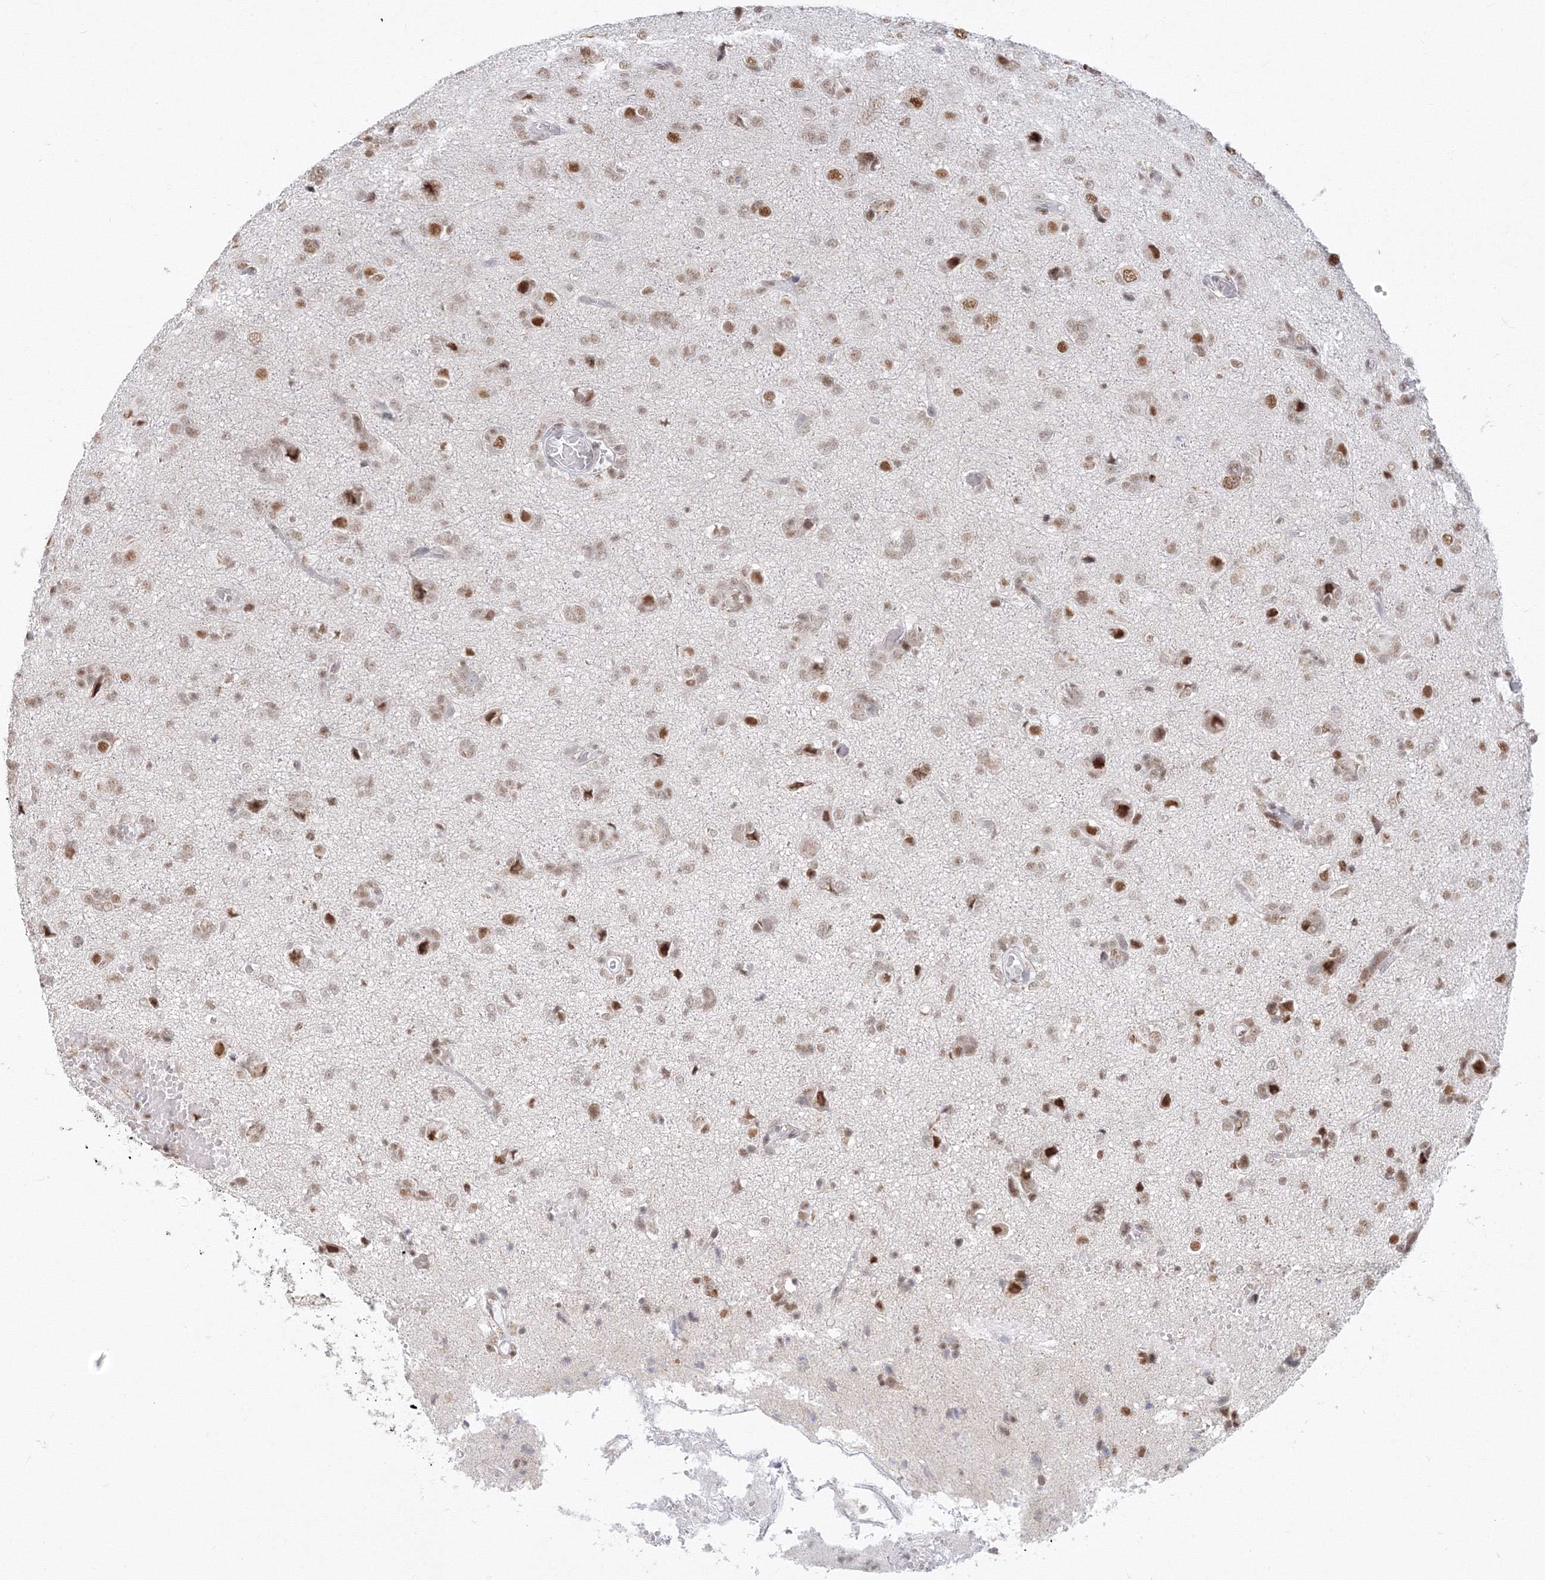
{"staining": {"intensity": "moderate", "quantity": ">75%", "location": "nuclear"}, "tissue": "glioma", "cell_type": "Tumor cells", "image_type": "cancer", "snomed": [{"axis": "morphology", "description": "Glioma, malignant, High grade"}, {"axis": "topography", "description": "Brain"}], "caption": "Protein expression analysis of human glioma reveals moderate nuclear positivity in approximately >75% of tumor cells.", "gene": "PPP4R2", "patient": {"sex": "female", "age": 59}}